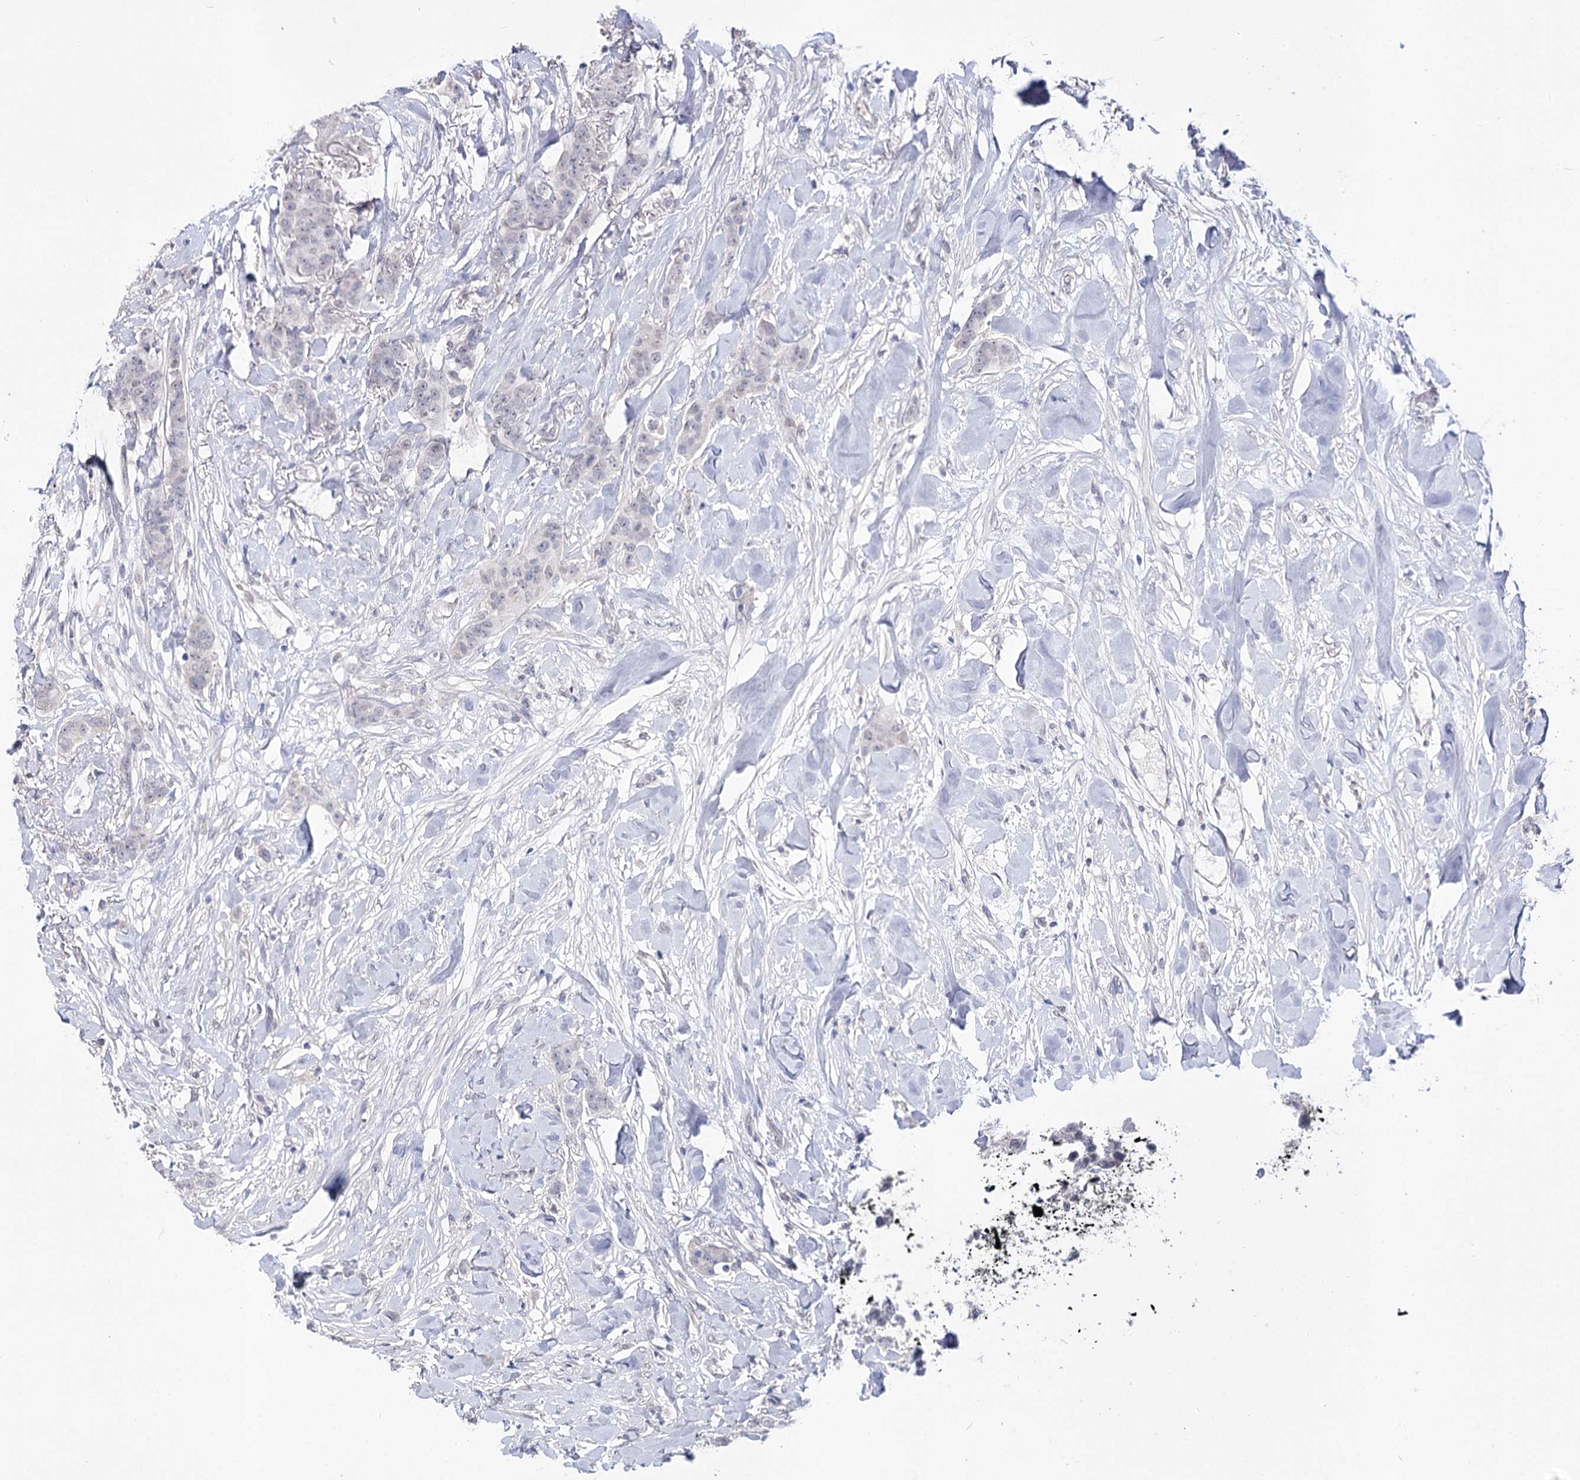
{"staining": {"intensity": "negative", "quantity": "none", "location": "none"}, "tissue": "breast cancer", "cell_type": "Tumor cells", "image_type": "cancer", "snomed": [{"axis": "morphology", "description": "Duct carcinoma"}, {"axis": "topography", "description": "Breast"}], "caption": "Breast cancer was stained to show a protein in brown. There is no significant staining in tumor cells.", "gene": "ATP10B", "patient": {"sex": "female", "age": 40}}